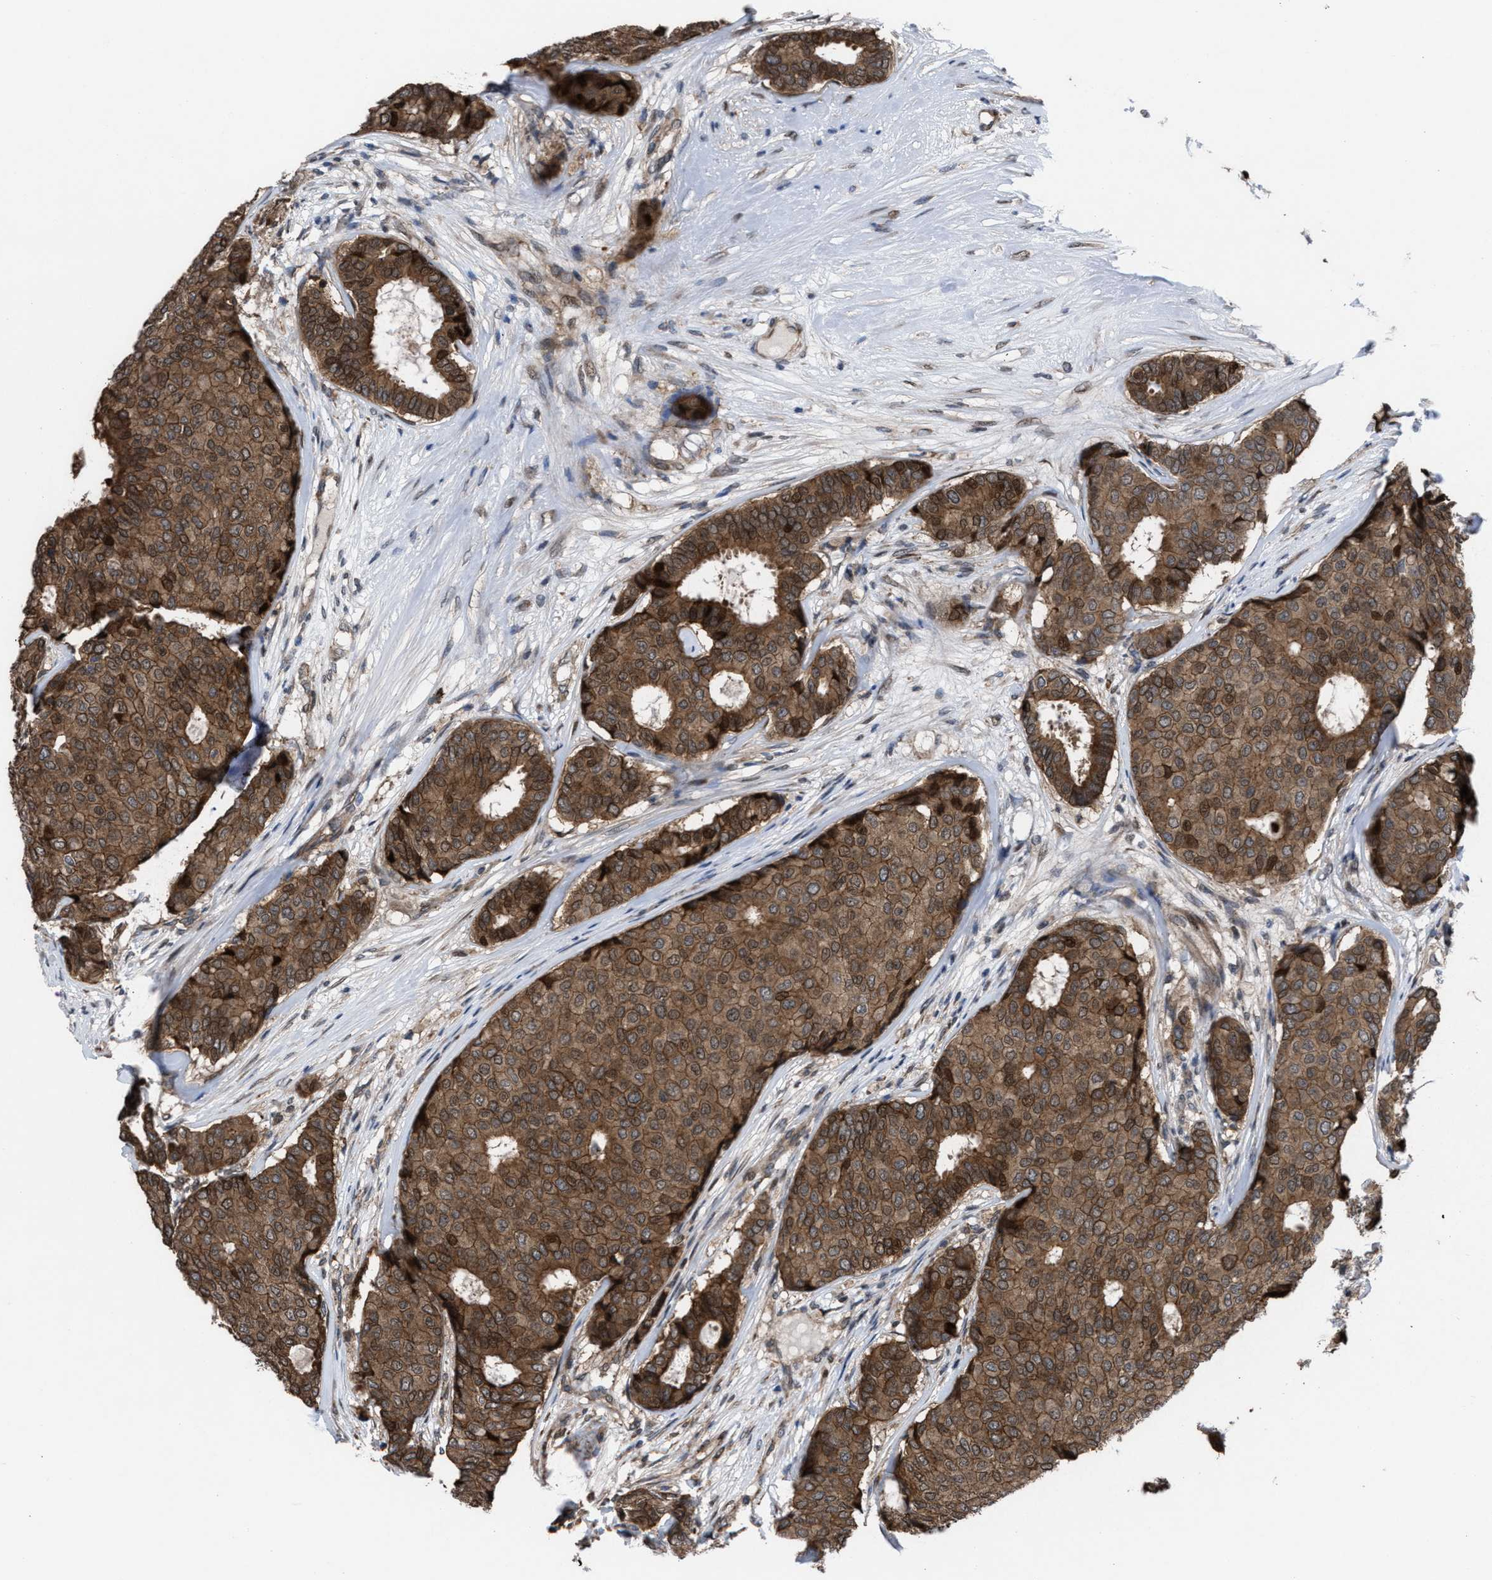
{"staining": {"intensity": "moderate", "quantity": ">75%", "location": "cytoplasmic/membranous"}, "tissue": "breast cancer", "cell_type": "Tumor cells", "image_type": "cancer", "snomed": [{"axis": "morphology", "description": "Duct carcinoma"}, {"axis": "topography", "description": "Breast"}], "caption": "Breast cancer was stained to show a protein in brown. There is medium levels of moderate cytoplasmic/membranous staining in approximately >75% of tumor cells.", "gene": "TP53BP2", "patient": {"sex": "female", "age": 75}}